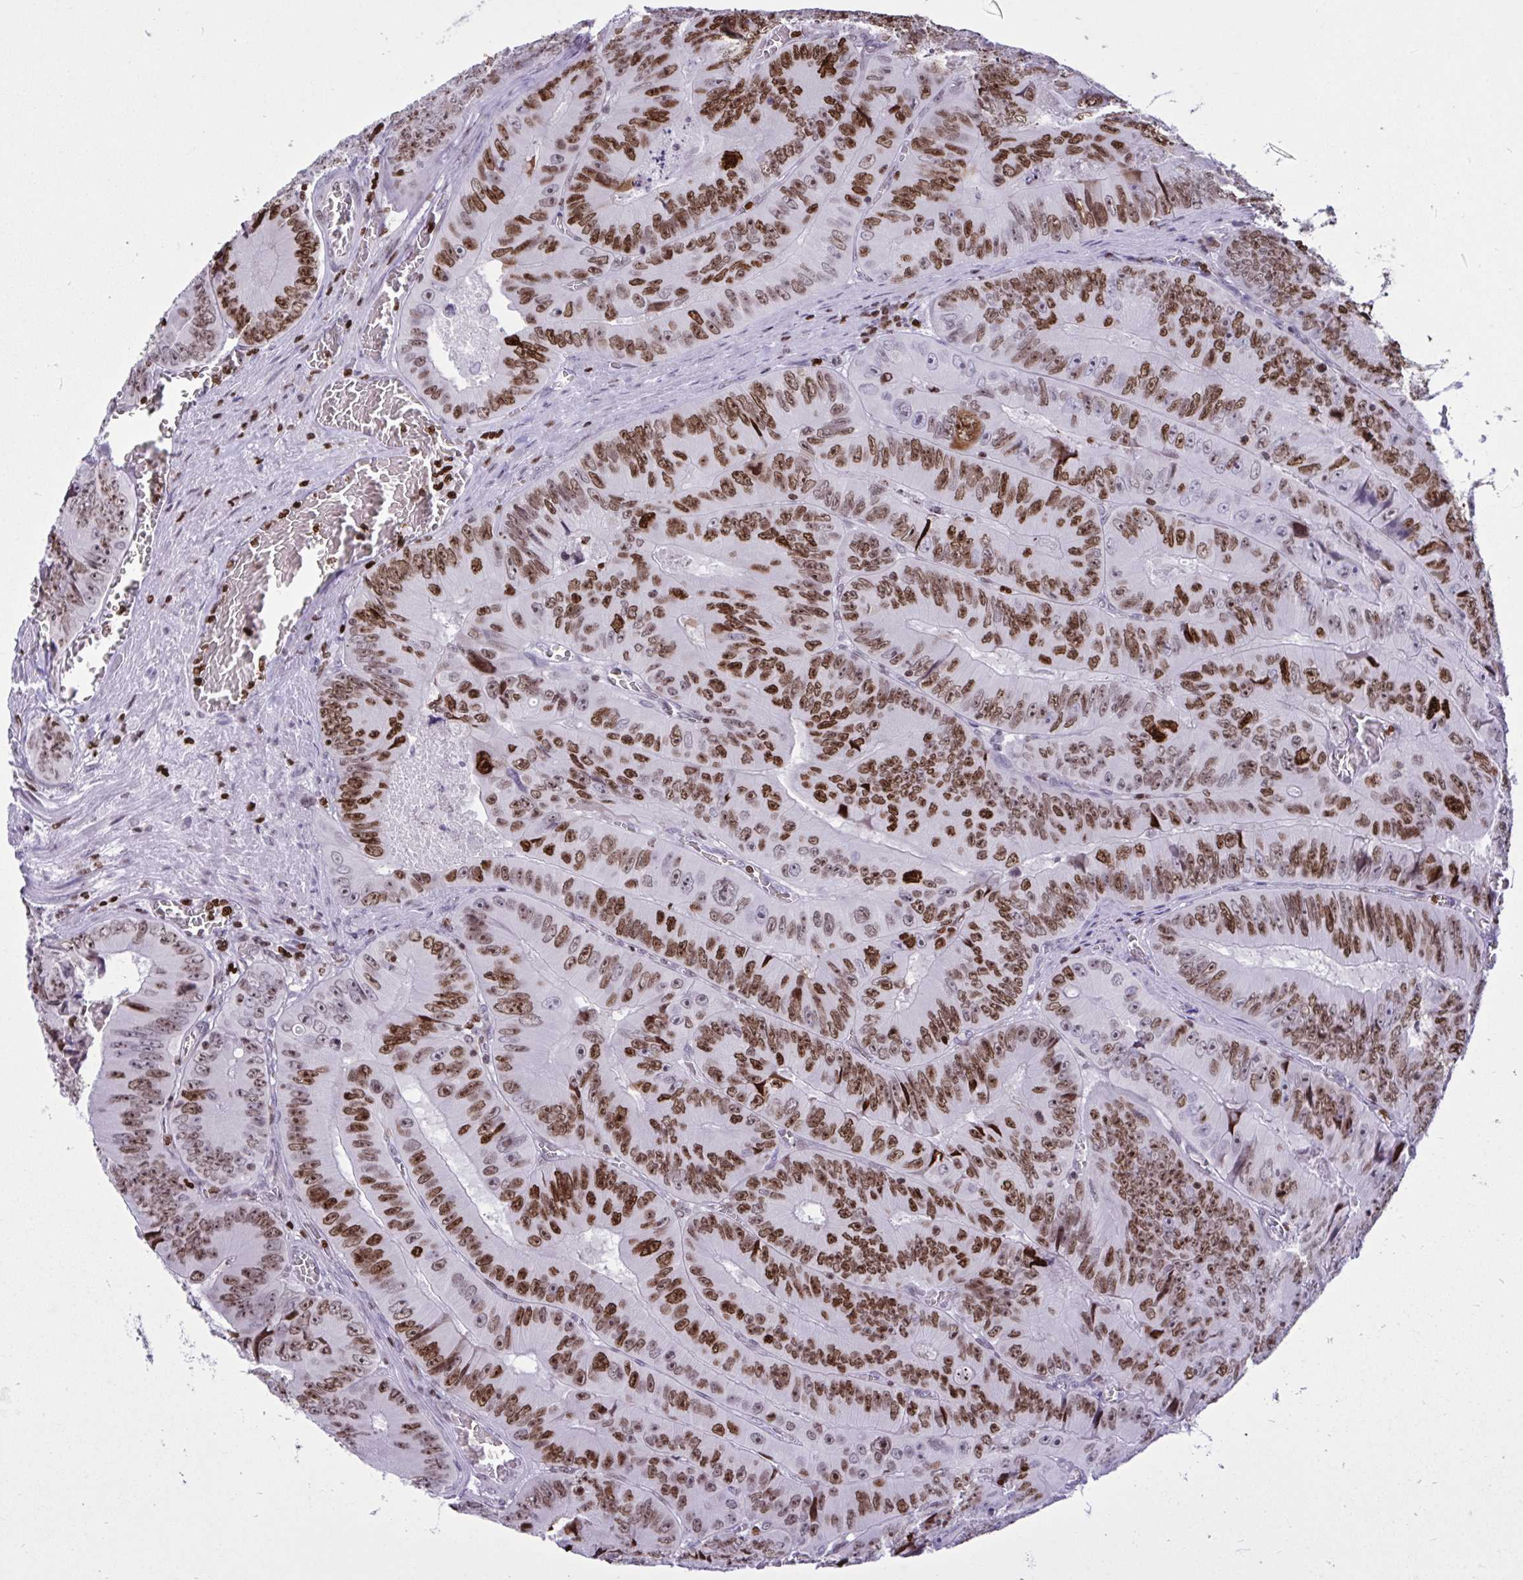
{"staining": {"intensity": "moderate", "quantity": ">75%", "location": "nuclear"}, "tissue": "colorectal cancer", "cell_type": "Tumor cells", "image_type": "cancer", "snomed": [{"axis": "morphology", "description": "Adenocarcinoma, NOS"}, {"axis": "topography", "description": "Colon"}], "caption": "Immunohistochemistry staining of colorectal cancer, which exhibits medium levels of moderate nuclear positivity in about >75% of tumor cells indicating moderate nuclear protein expression. The staining was performed using DAB (3,3'-diaminobenzidine) (brown) for protein detection and nuclei were counterstained in hematoxylin (blue).", "gene": "HMGB2", "patient": {"sex": "female", "age": 84}}